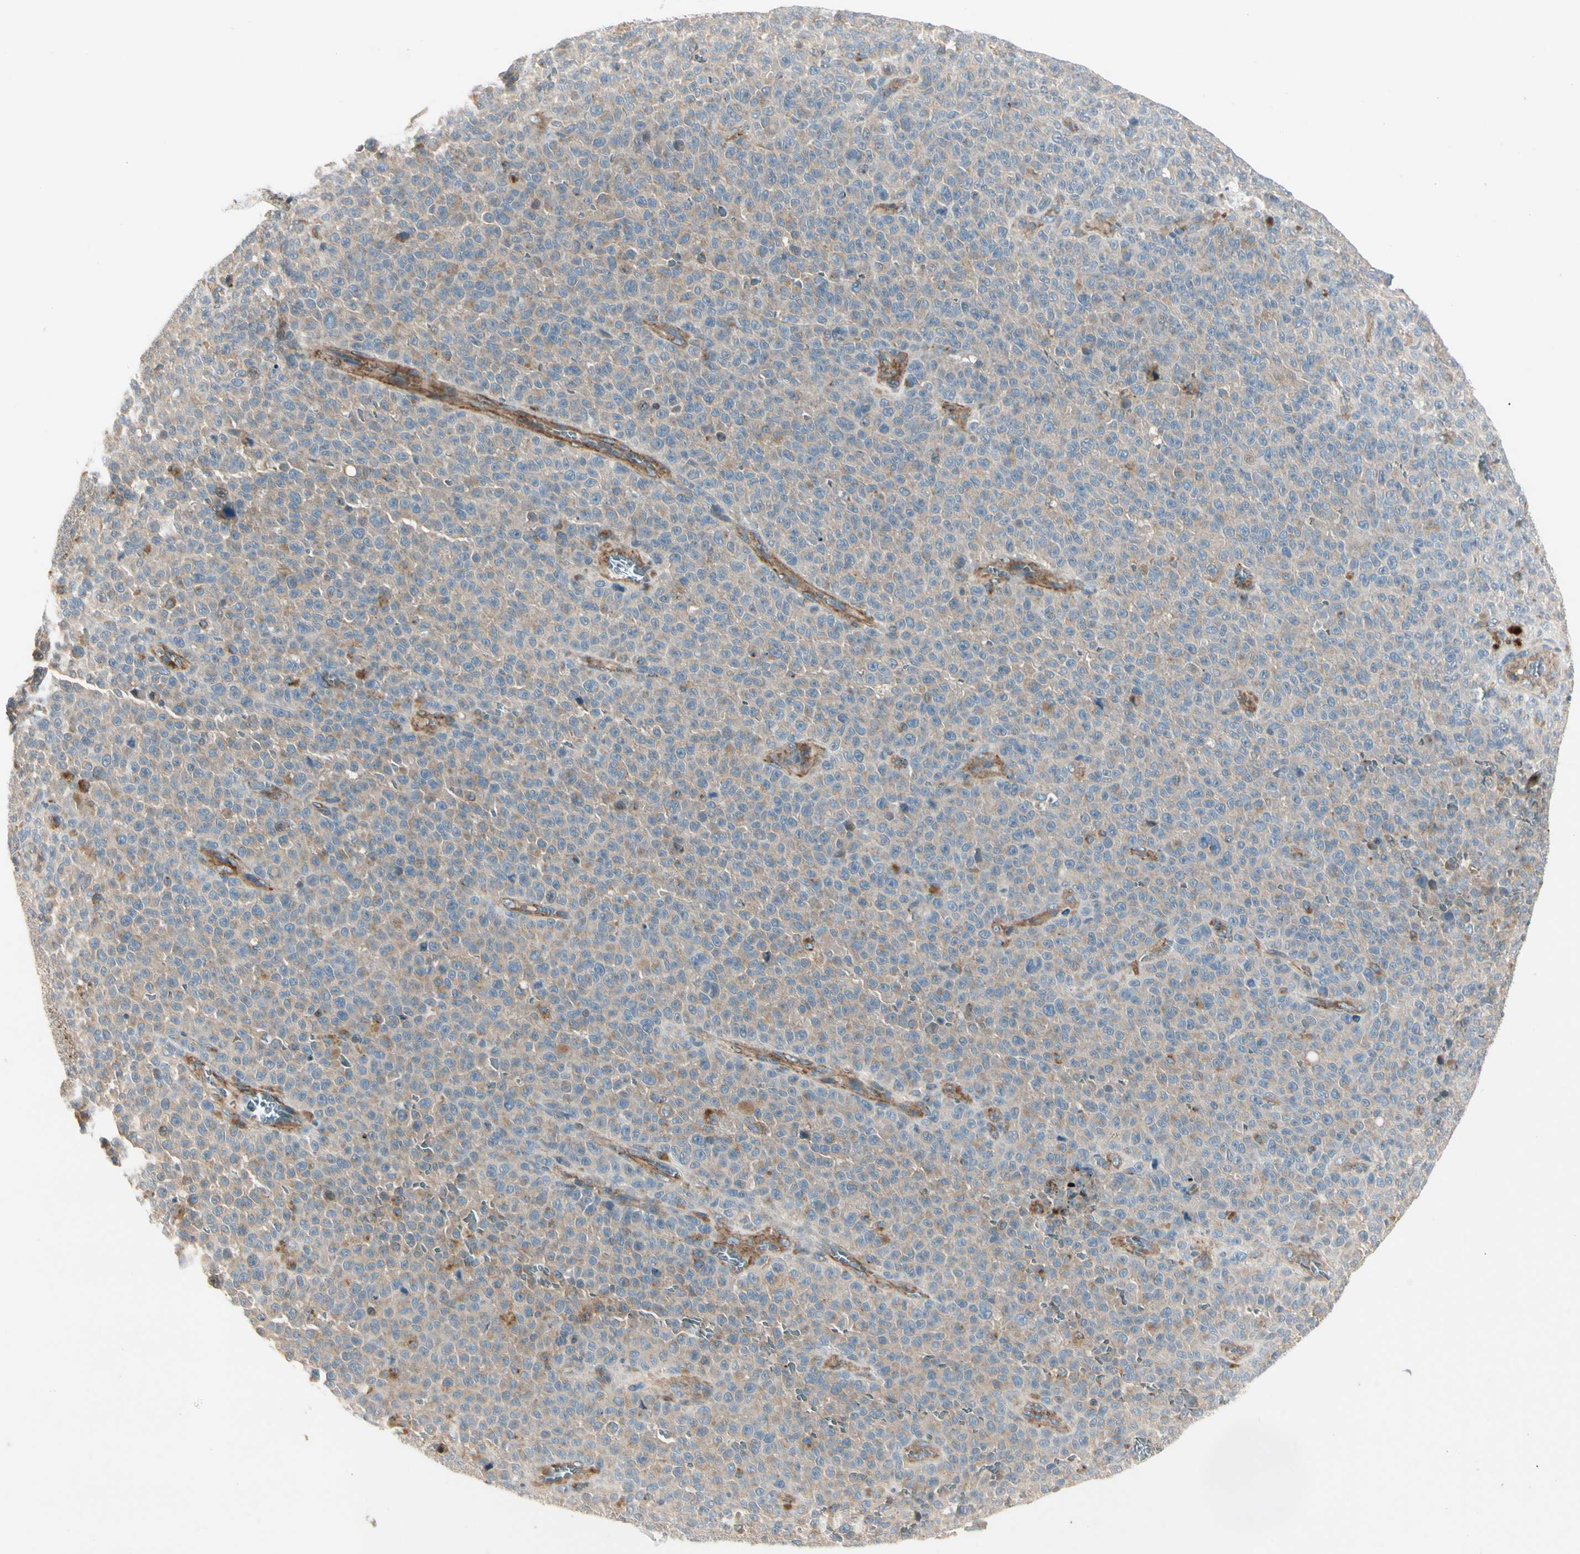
{"staining": {"intensity": "weak", "quantity": ">75%", "location": "cytoplasmic/membranous"}, "tissue": "melanoma", "cell_type": "Tumor cells", "image_type": "cancer", "snomed": [{"axis": "morphology", "description": "Malignant melanoma, Metastatic site"}, {"axis": "topography", "description": "Lung"}], "caption": "Human malignant melanoma (metastatic site) stained for a protein (brown) demonstrates weak cytoplasmic/membranous positive positivity in about >75% of tumor cells.", "gene": "ABCA3", "patient": {"sex": "male", "age": 64}}